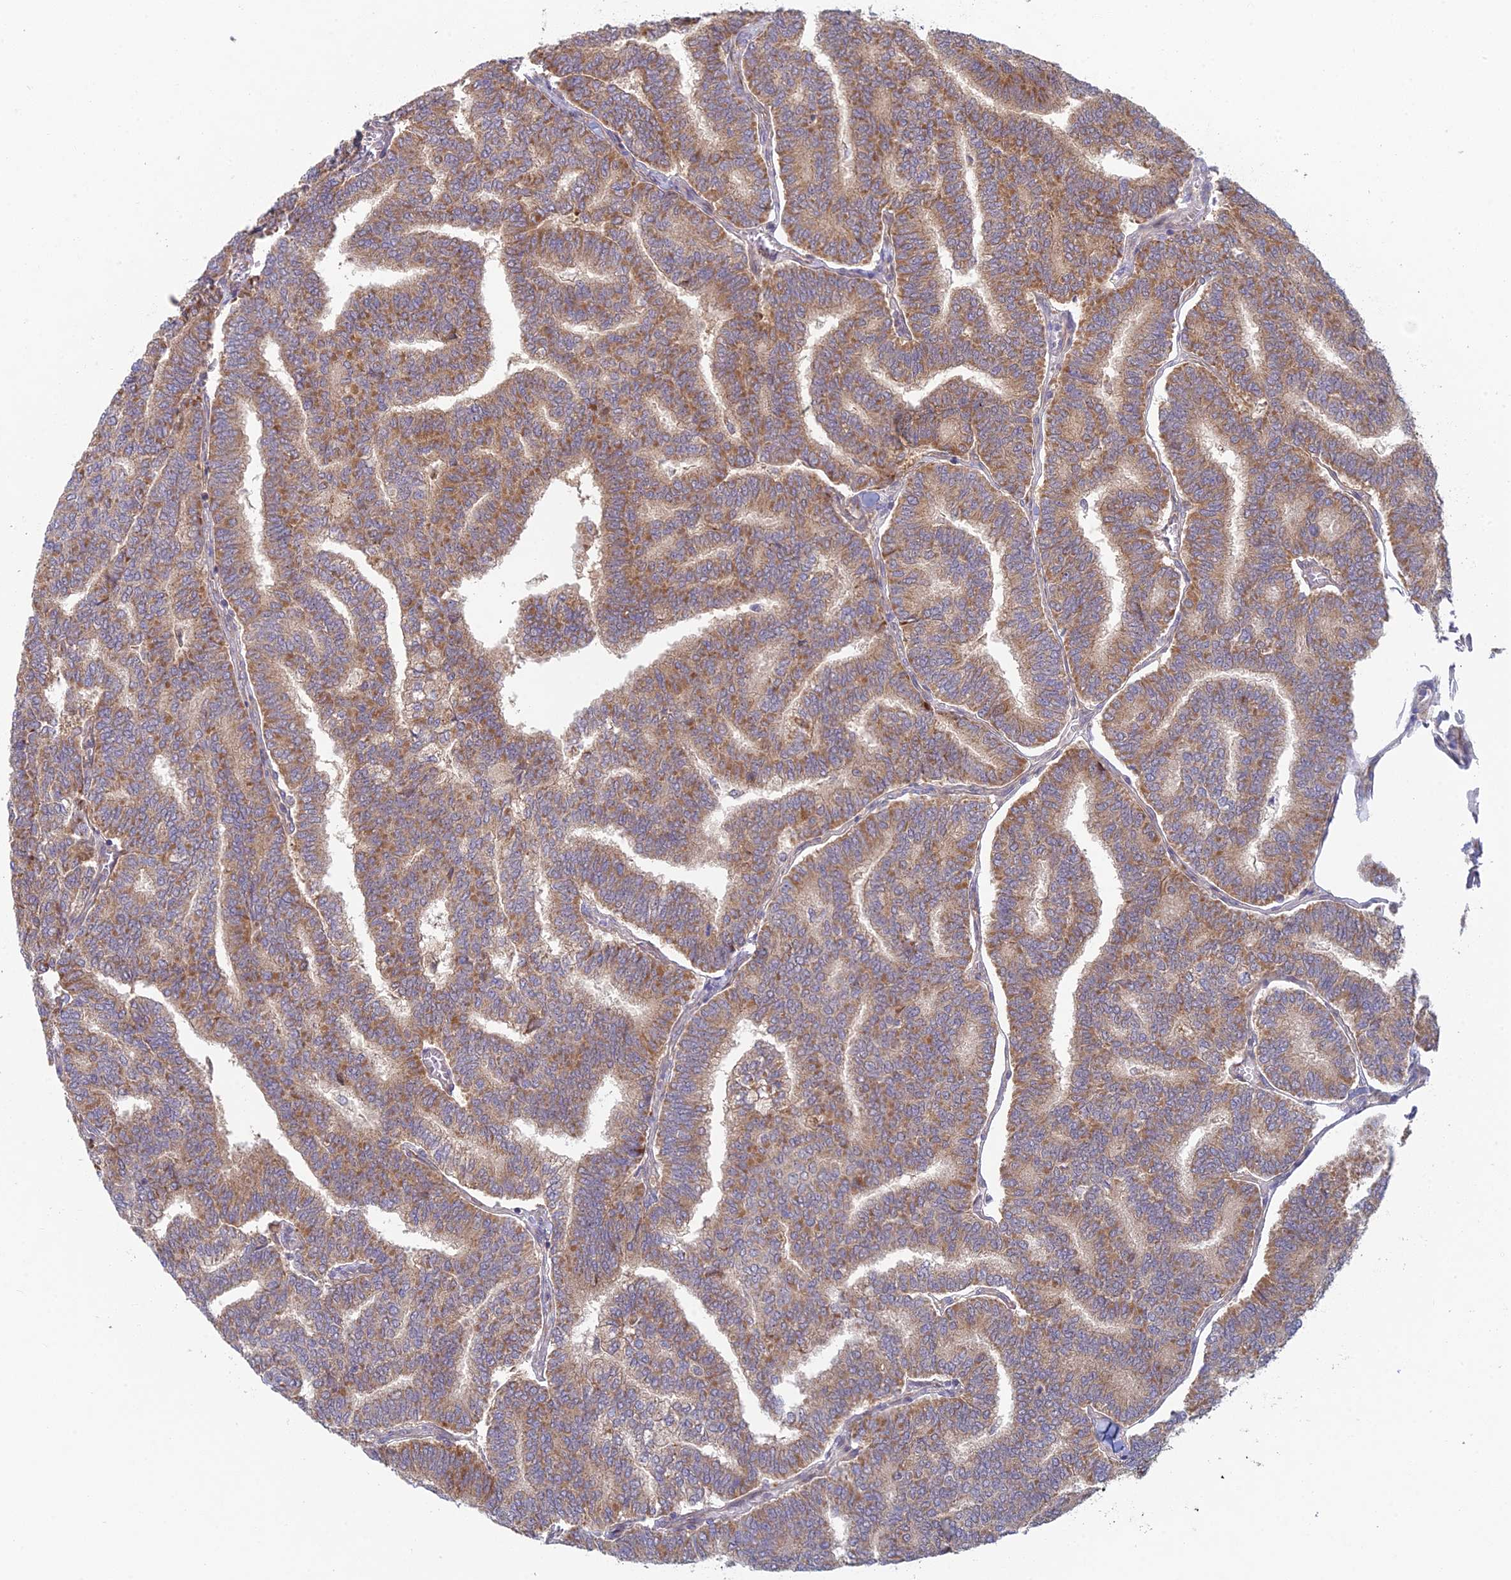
{"staining": {"intensity": "moderate", "quantity": ">75%", "location": "cytoplasmic/membranous"}, "tissue": "thyroid cancer", "cell_type": "Tumor cells", "image_type": "cancer", "snomed": [{"axis": "morphology", "description": "Papillary adenocarcinoma, NOS"}, {"axis": "topography", "description": "Thyroid gland"}], "caption": "Moderate cytoplasmic/membranous staining for a protein is identified in about >75% of tumor cells of thyroid cancer (papillary adenocarcinoma) using IHC.", "gene": "INCA1", "patient": {"sex": "female", "age": 35}}